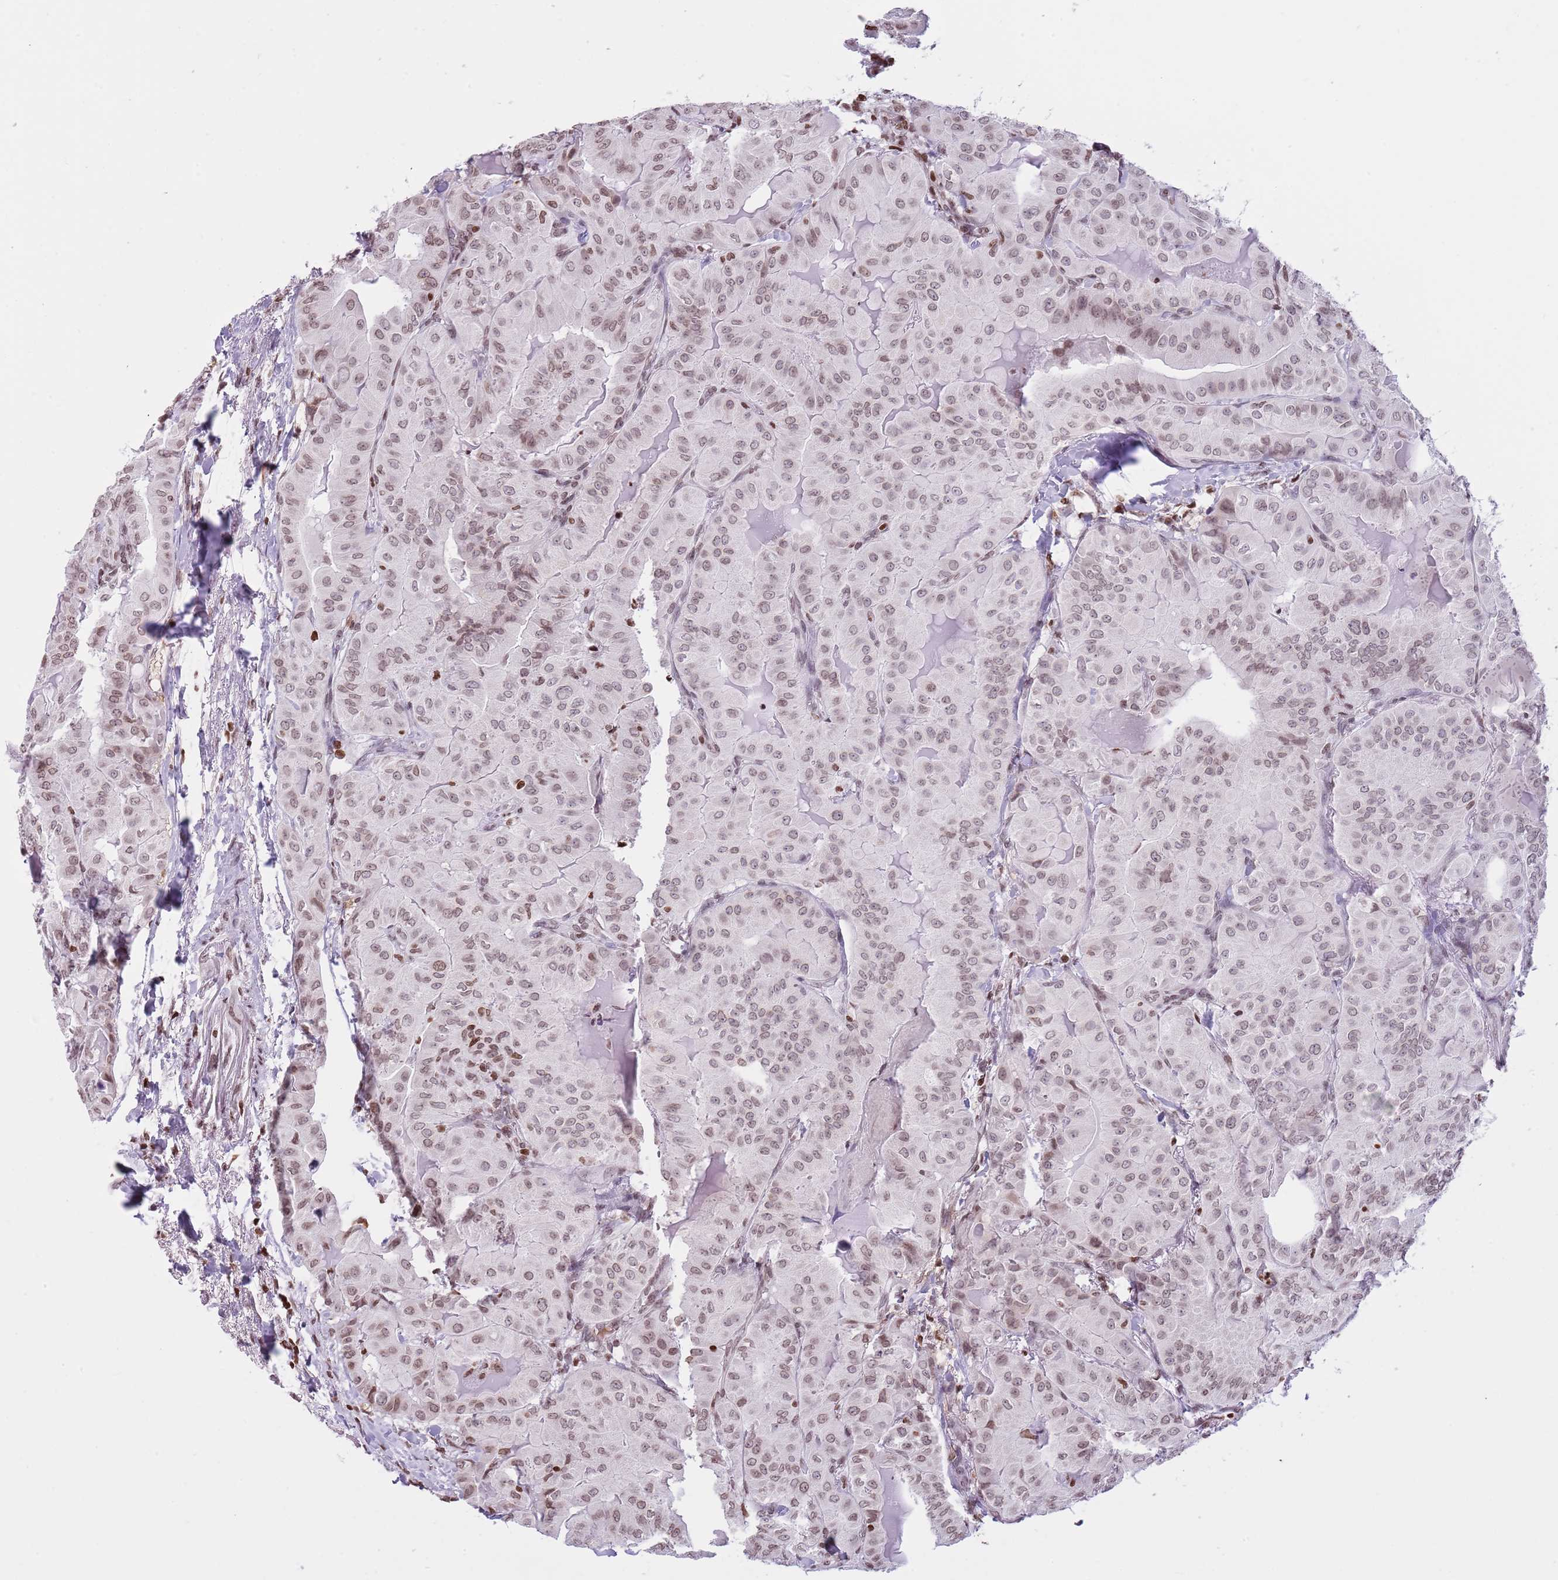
{"staining": {"intensity": "weak", "quantity": ">75%", "location": "nuclear"}, "tissue": "thyroid cancer", "cell_type": "Tumor cells", "image_type": "cancer", "snomed": [{"axis": "morphology", "description": "Papillary adenocarcinoma, NOS"}, {"axis": "topography", "description": "Thyroid gland"}], "caption": "The histopathology image shows staining of thyroid papillary adenocarcinoma, revealing weak nuclear protein staining (brown color) within tumor cells.", "gene": "KPNA3", "patient": {"sex": "female", "age": 68}}